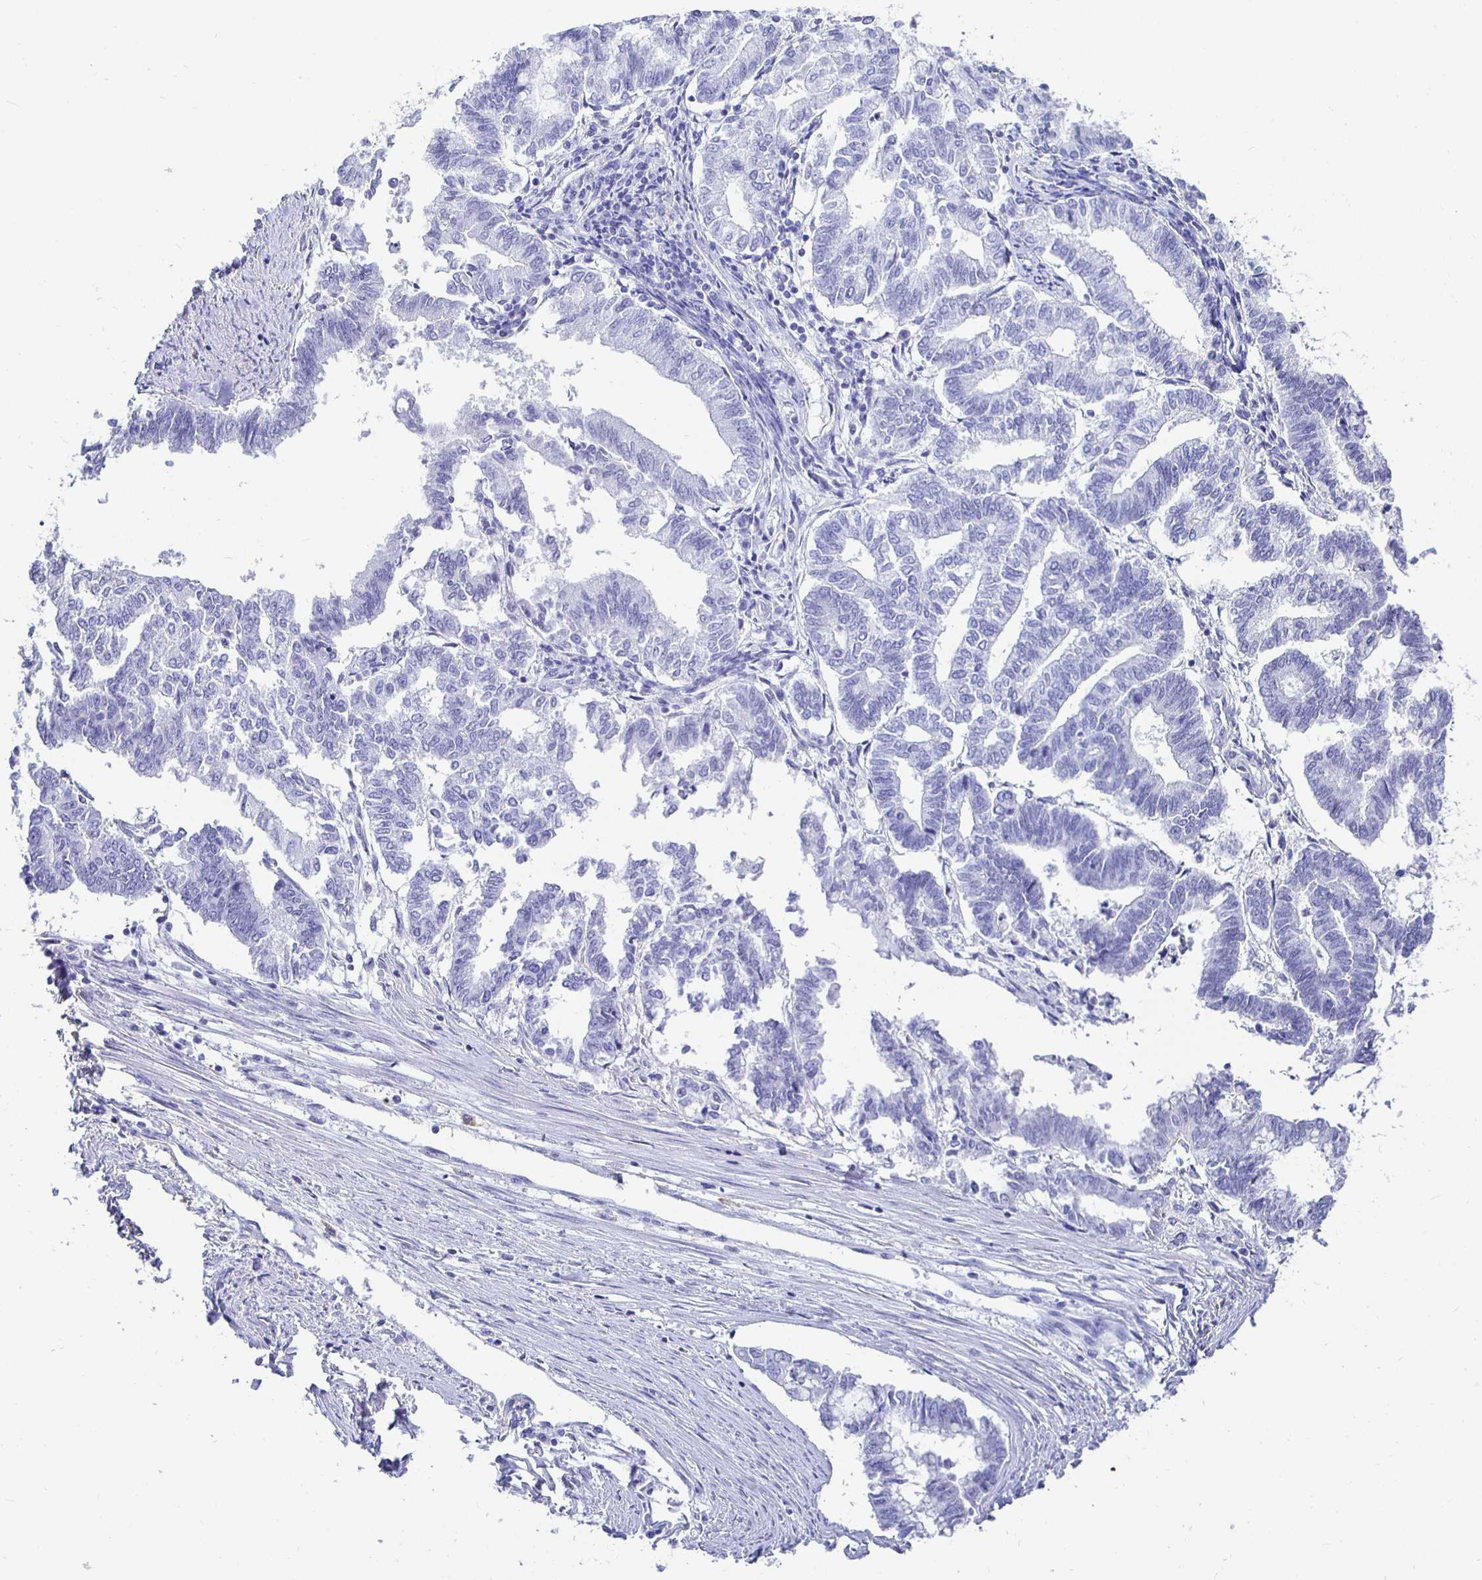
{"staining": {"intensity": "negative", "quantity": "none", "location": "none"}, "tissue": "endometrial cancer", "cell_type": "Tumor cells", "image_type": "cancer", "snomed": [{"axis": "morphology", "description": "Adenocarcinoma, NOS"}, {"axis": "topography", "description": "Endometrium"}], "caption": "A micrograph of human endometrial cancer (adenocarcinoma) is negative for staining in tumor cells.", "gene": "UMOD", "patient": {"sex": "female", "age": 79}}